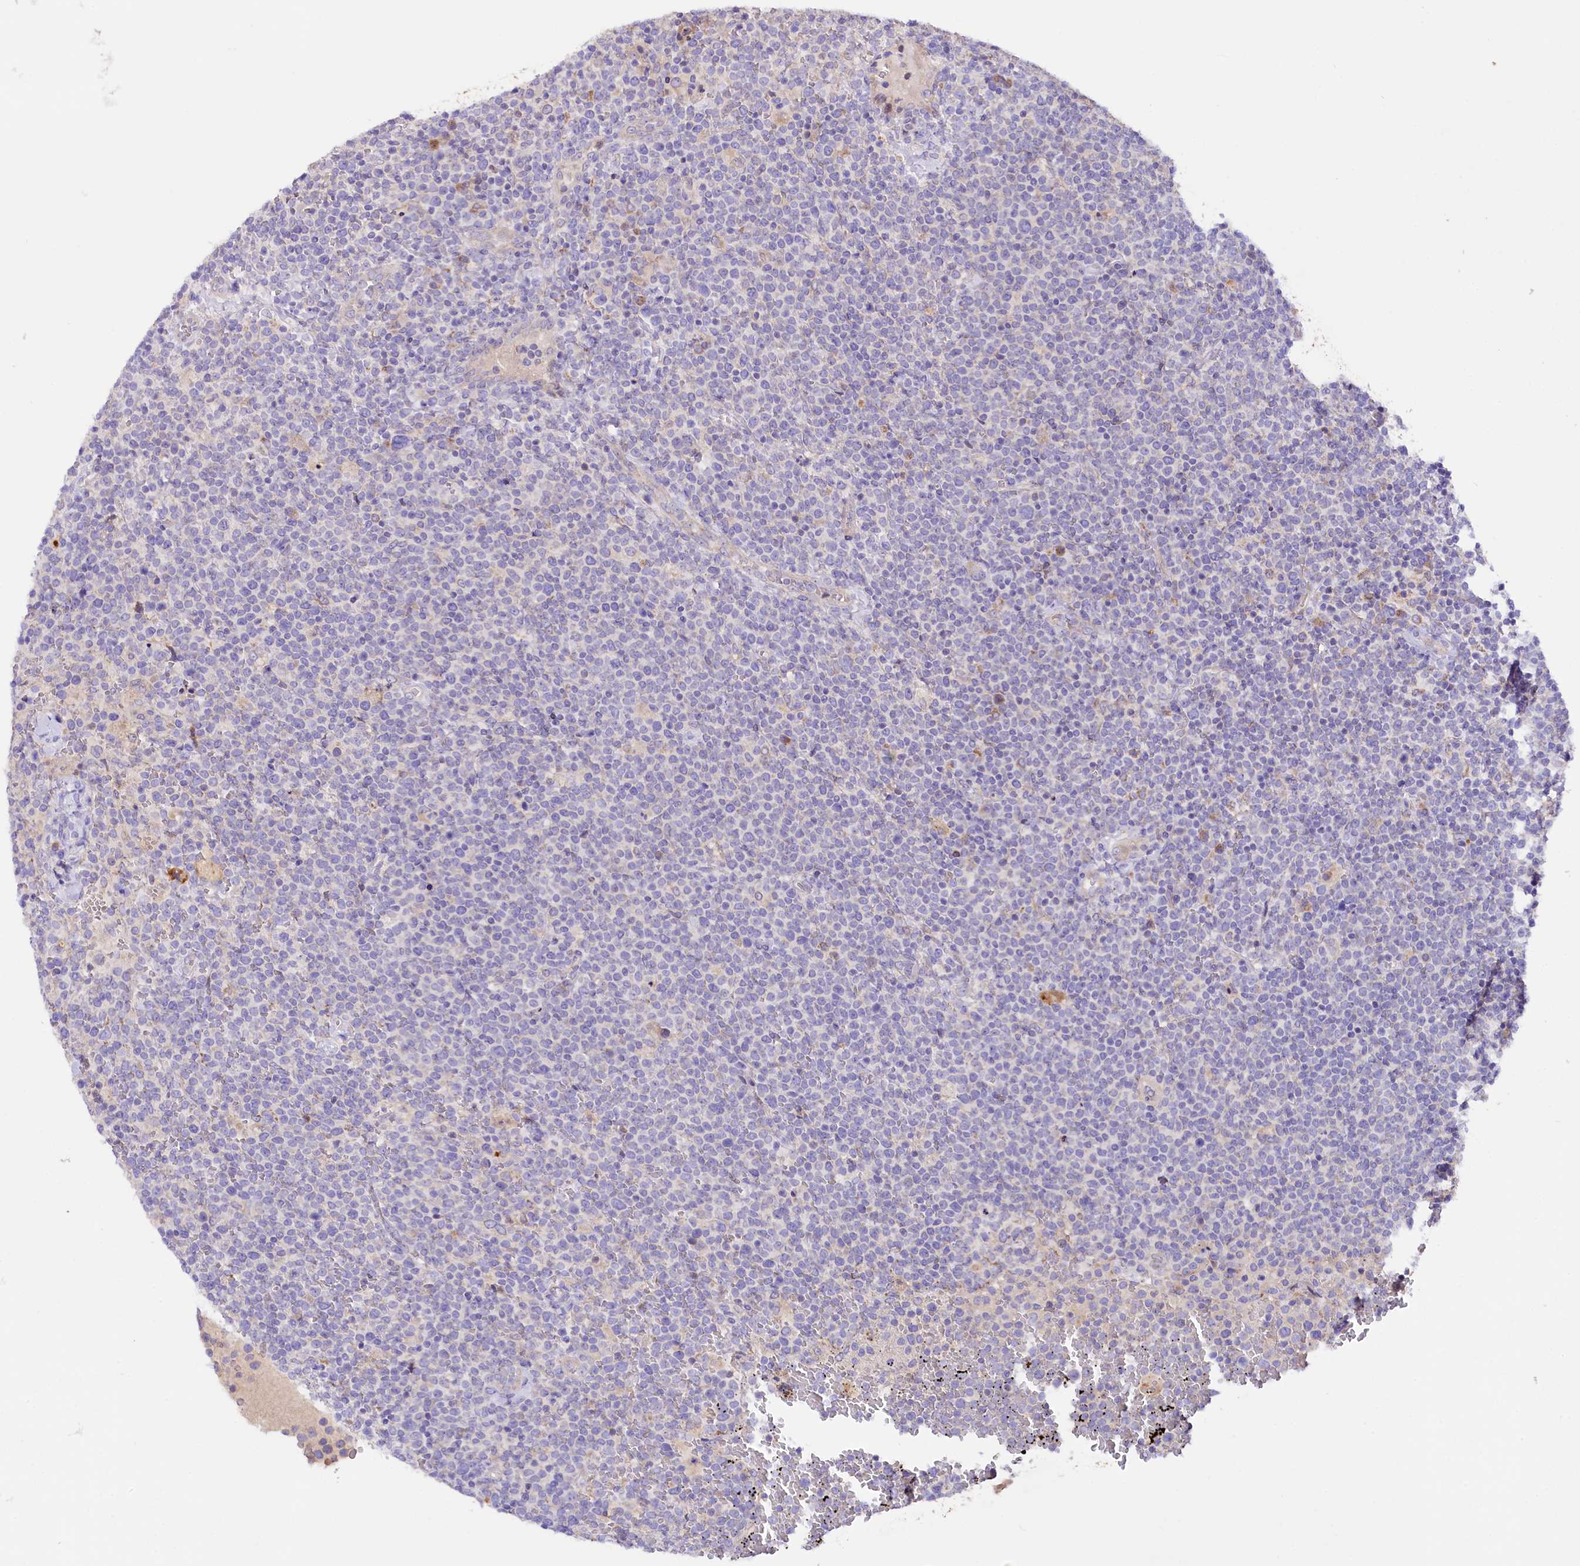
{"staining": {"intensity": "negative", "quantity": "none", "location": "none"}, "tissue": "lymphoma", "cell_type": "Tumor cells", "image_type": "cancer", "snomed": [{"axis": "morphology", "description": "Malignant lymphoma, non-Hodgkin's type, High grade"}, {"axis": "topography", "description": "Lymph node"}], "caption": "Tumor cells are negative for brown protein staining in malignant lymphoma, non-Hodgkin's type (high-grade).", "gene": "SACM1L", "patient": {"sex": "male", "age": 61}}